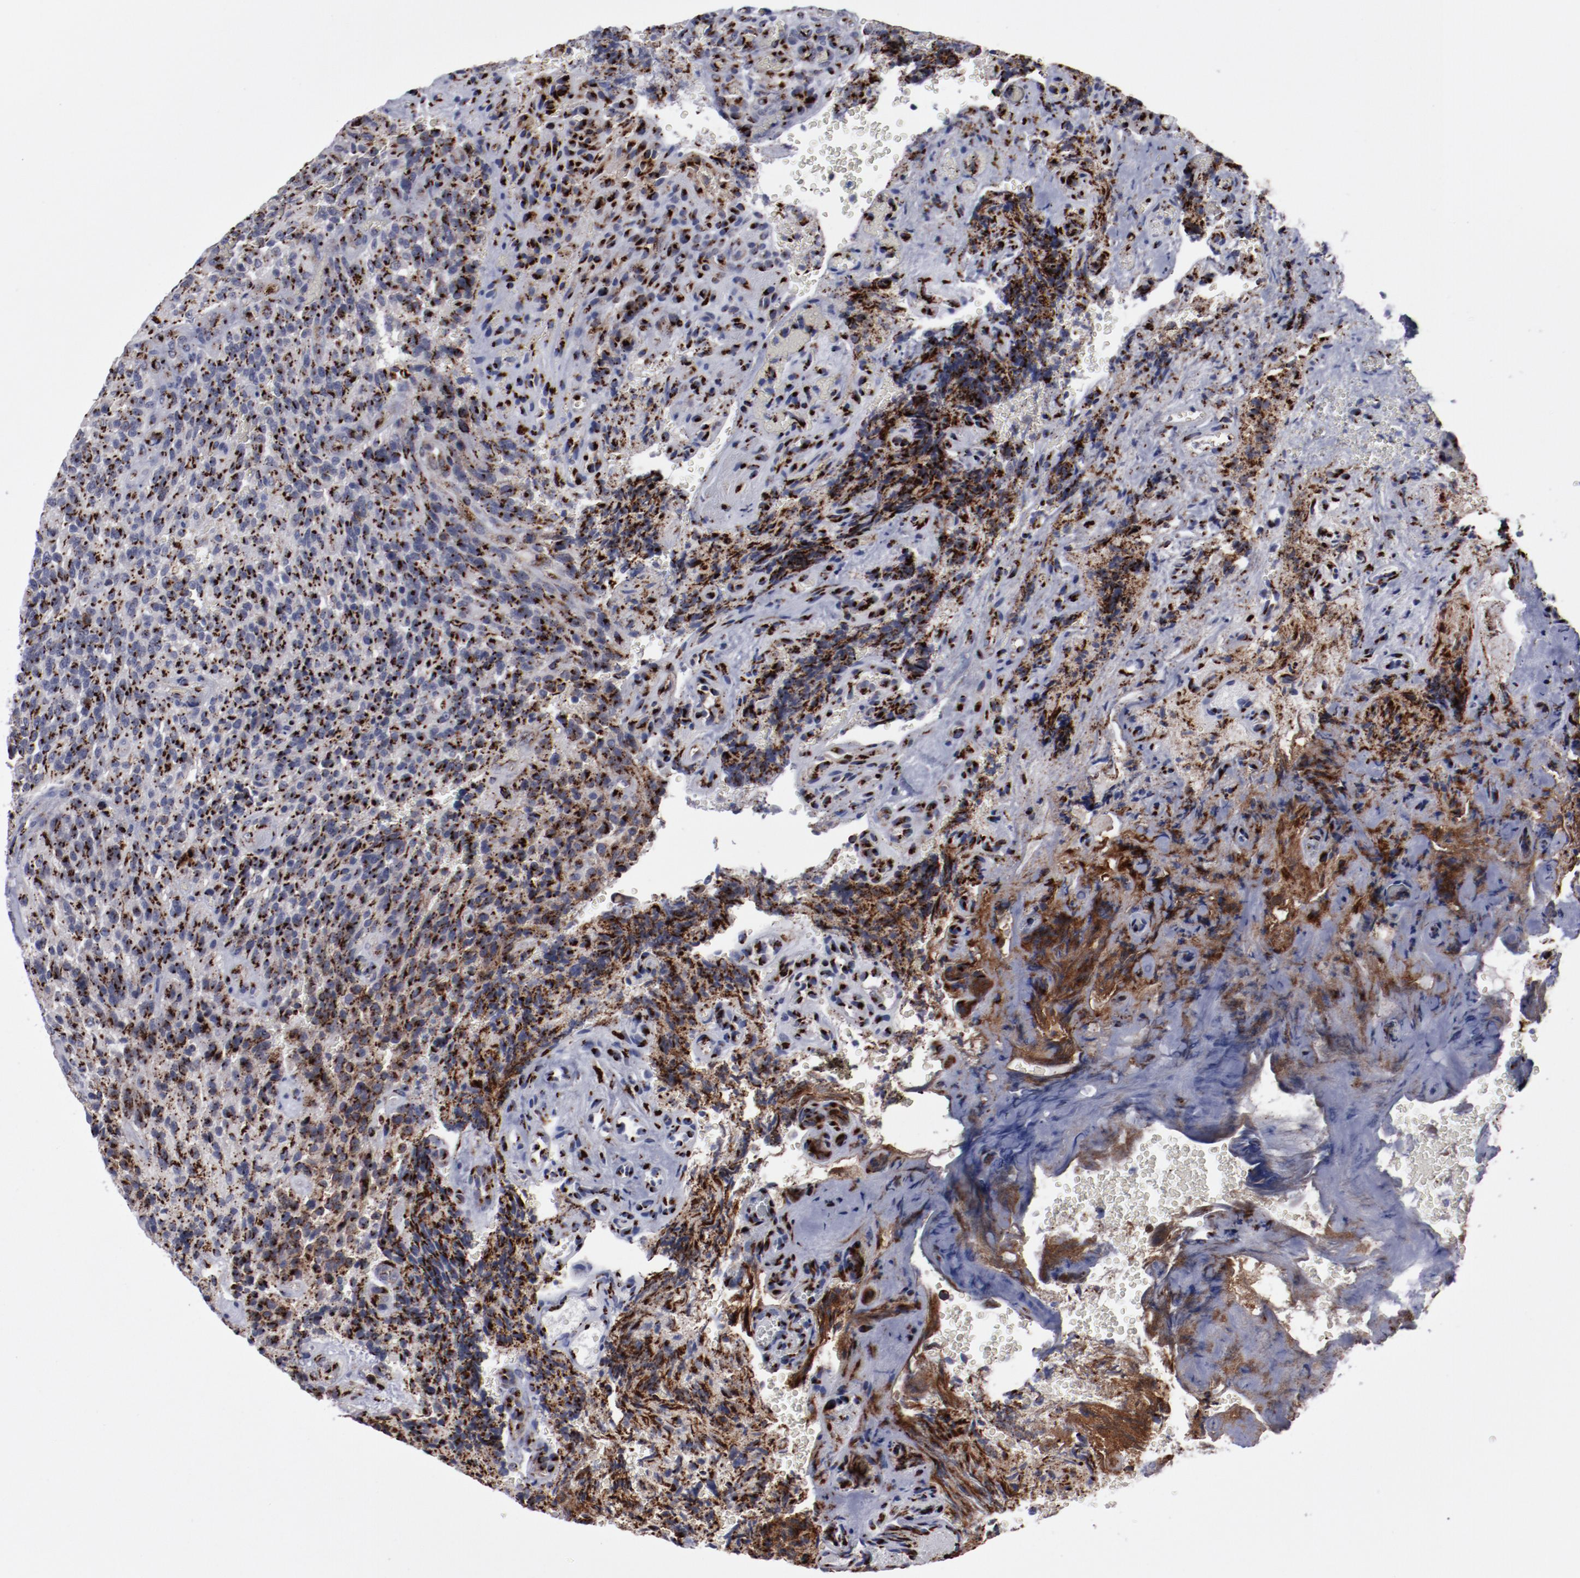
{"staining": {"intensity": "strong", "quantity": ">75%", "location": "cytoplasmic/membranous"}, "tissue": "glioma", "cell_type": "Tumor cells", "image_type": "cancer", "snomed": [{"axis": "morphology", "description": "Normal tissue, NOS"}, {"axis": "morphology", "description": "Glioma, malignant, High grade"}, {"axis": "topography", "description": "Cerebral cortex"}], "caption": "A high amount of strong cytoplasmic/membranous expression is appreciated in approximately >75% of tumor cells in glioma tissue.", "gene": "GOLIM4", "patient": {"sex": "male", "age": 56}}